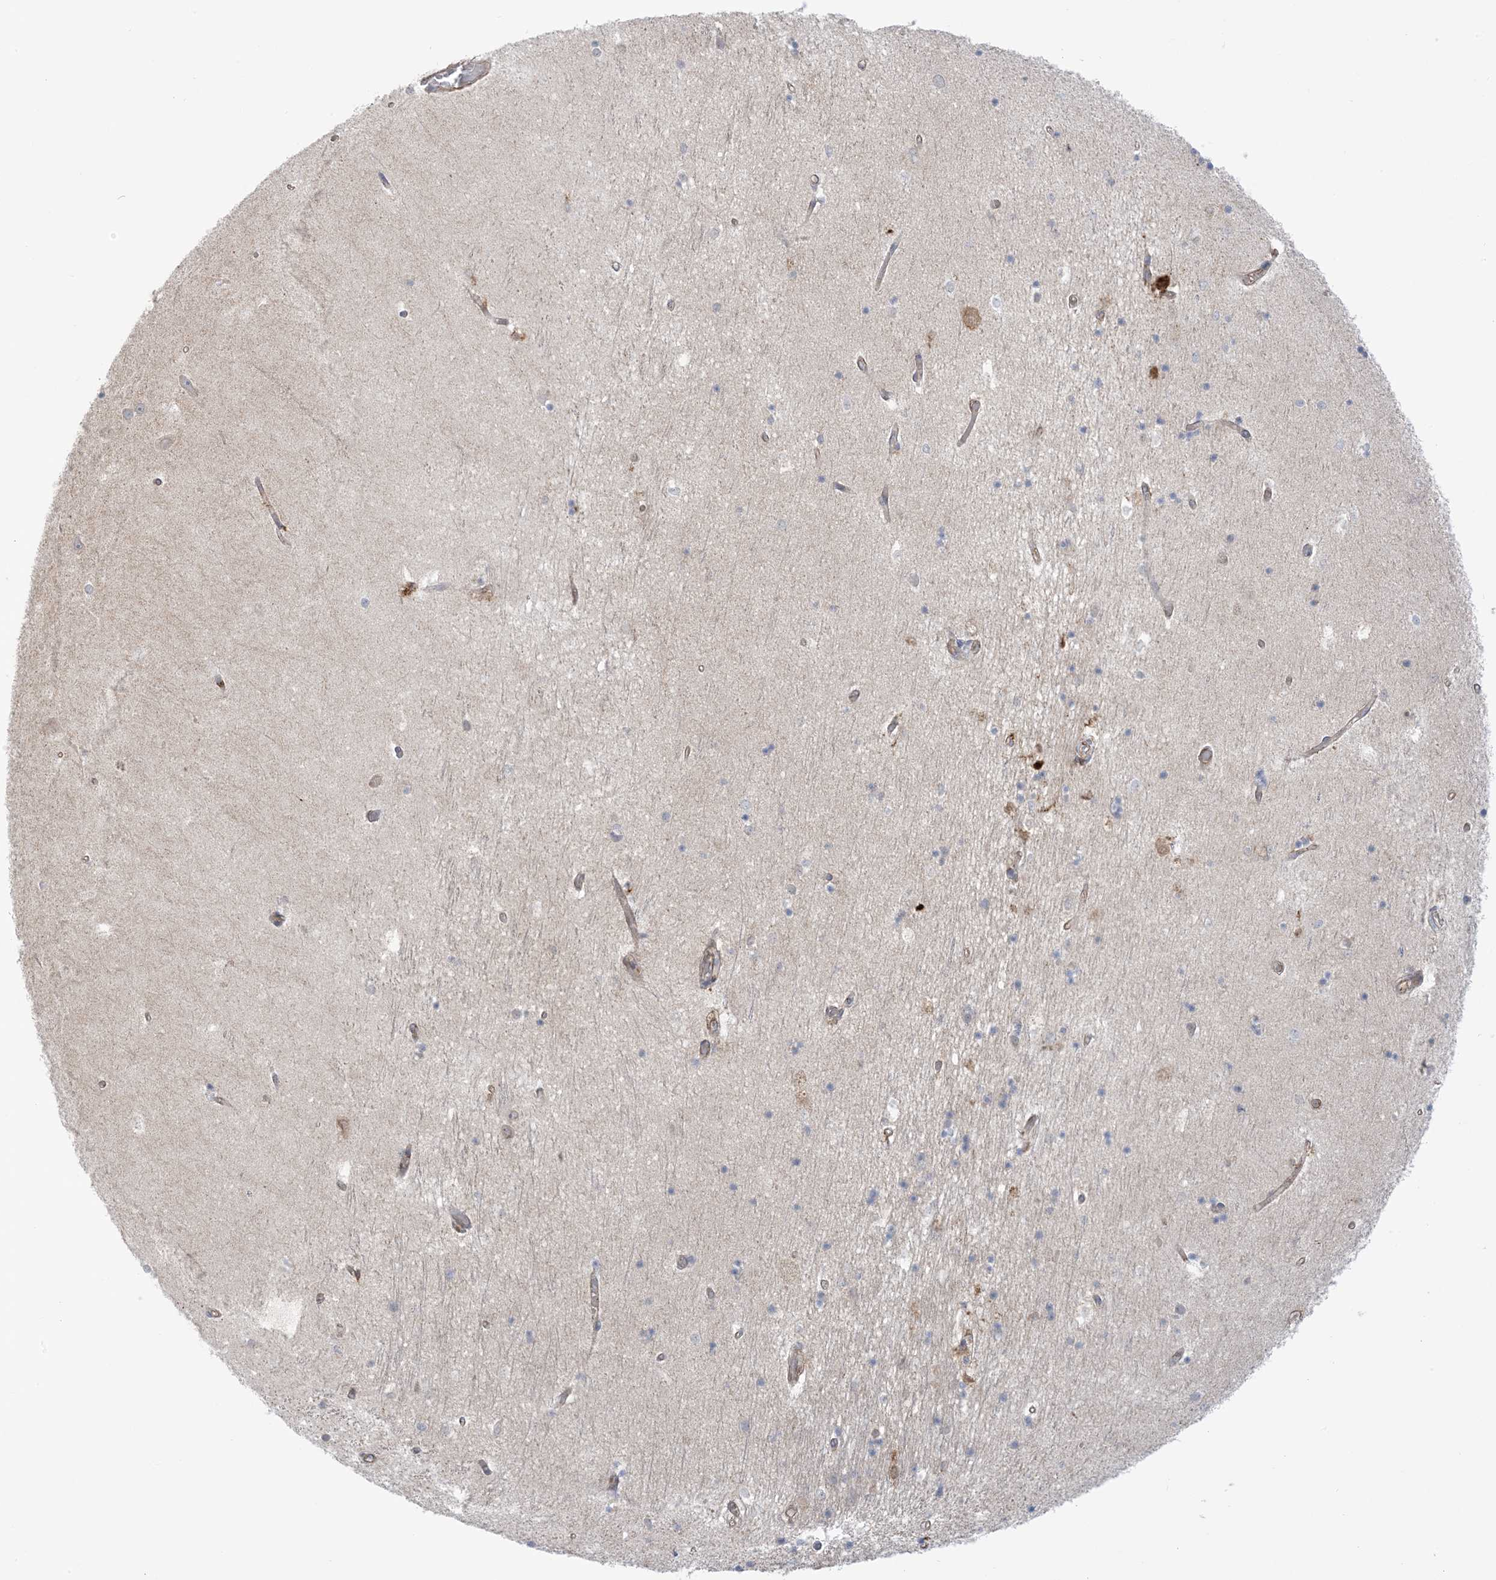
{"staining": {"intensity": "weak", "quantity": "<25%", "location": "cytoplasmic/membranous"}, "tissue": "hippocampus", "cell_type": "Glial cells", "image_type": "normal", "snomed": [{"axis": "morphology", "description": "Normal tissue, NOS"}, {"axis": "topography", "description": "Hippocampus"}], "caption": "Immunohistochemistry (IHC) photomicrograph of normal human hippocampus stained for a protein (brown), which shows no staining in glial cells.", "gene": "ICMT", "patient": {"sex": "male", "age": 45}}